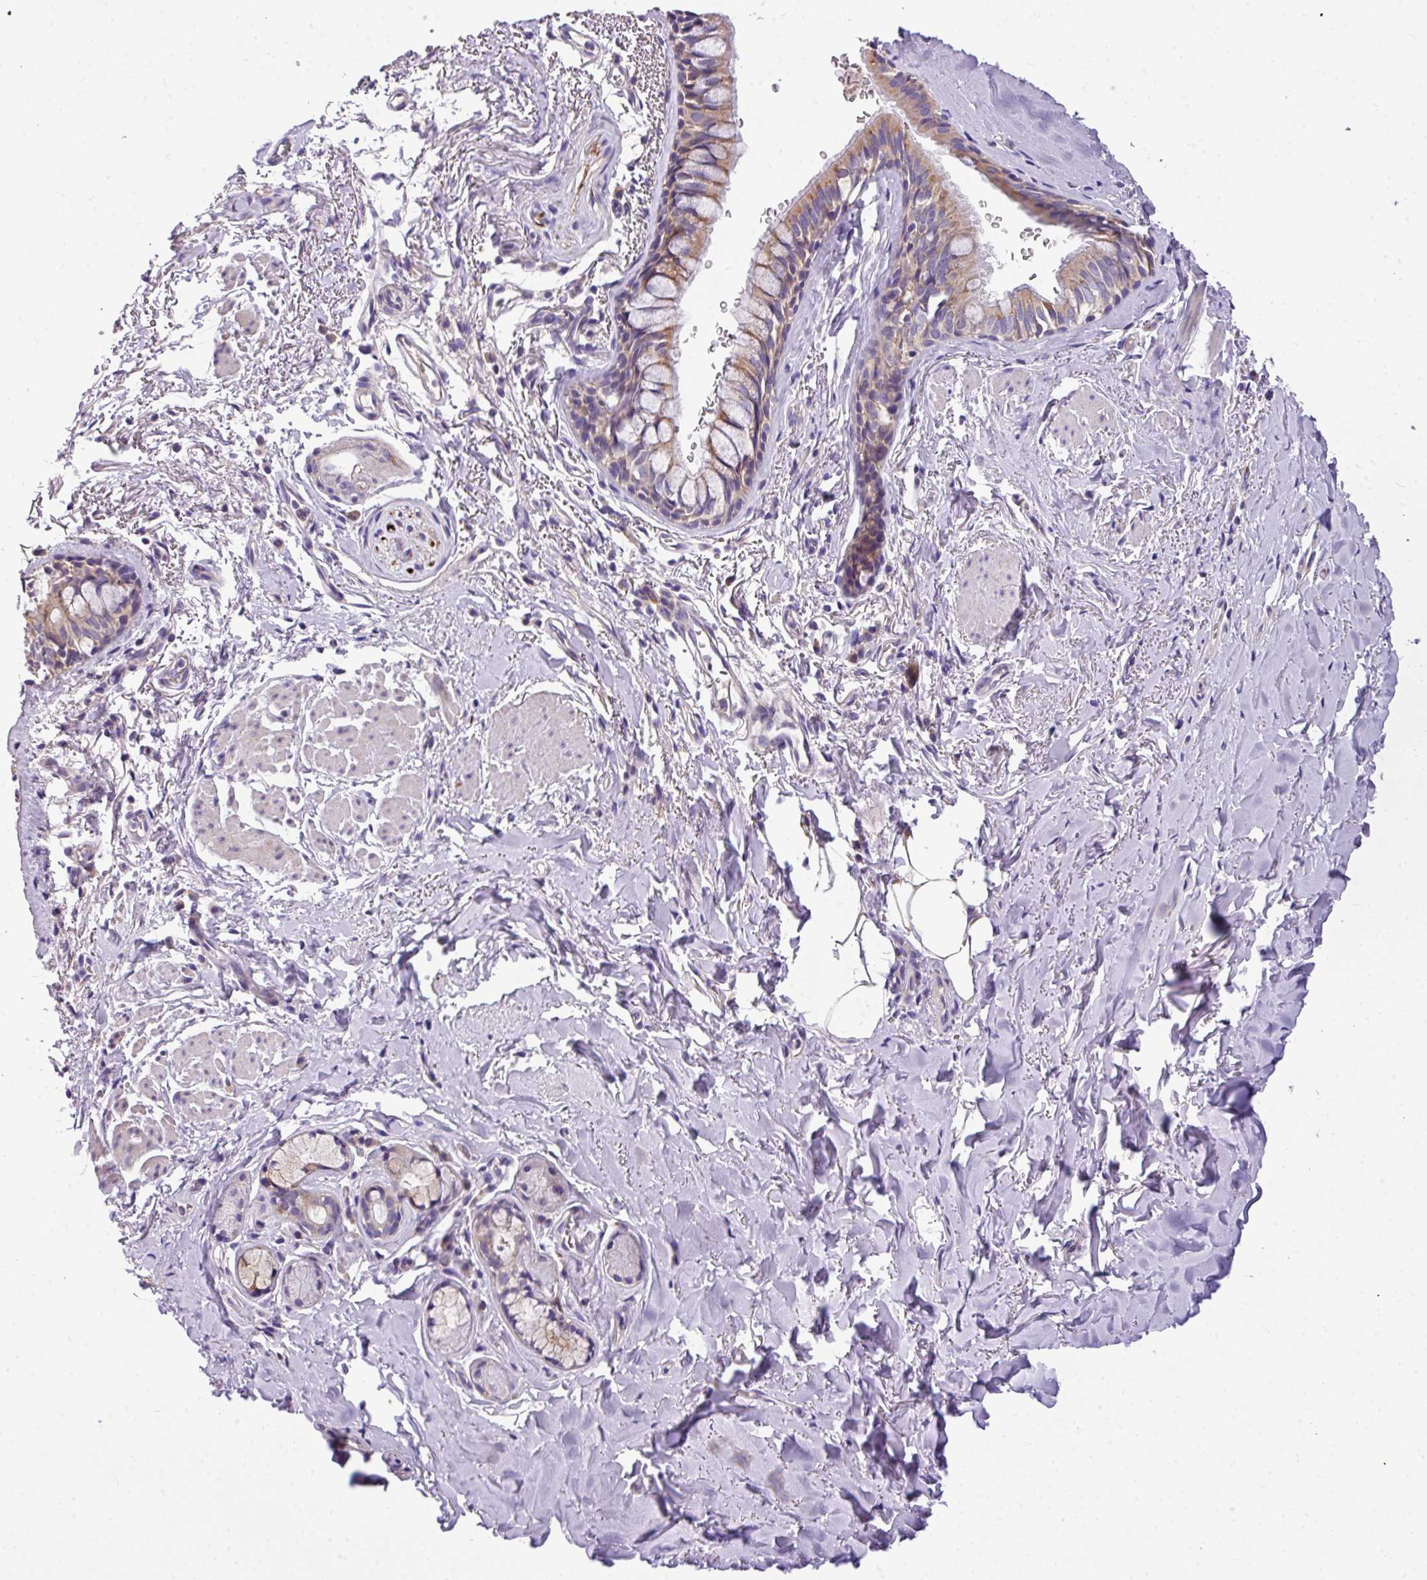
{"staining": {"intensity": "moderate", "quantity": "25%-75%", "location": "cytoplasmic/membranous"}, "tissue": "bronchus", "cell_type": "Respiratory epithelial cells", "image_type": "normal", "snomed": [{"axis": "morphology", "description": "Normal tissue, NOS"}, {"axis": "topography", "description": "Bronchus"}], "caption": "A brown stain shows moderate cytoplasmic/membranous staining of a protein in respiratory epithelial cells of normal bronchus. Nuclei are stained in blue.", "gene": "ANXA2R", "patient": {"sex": "male", "age": 67}}